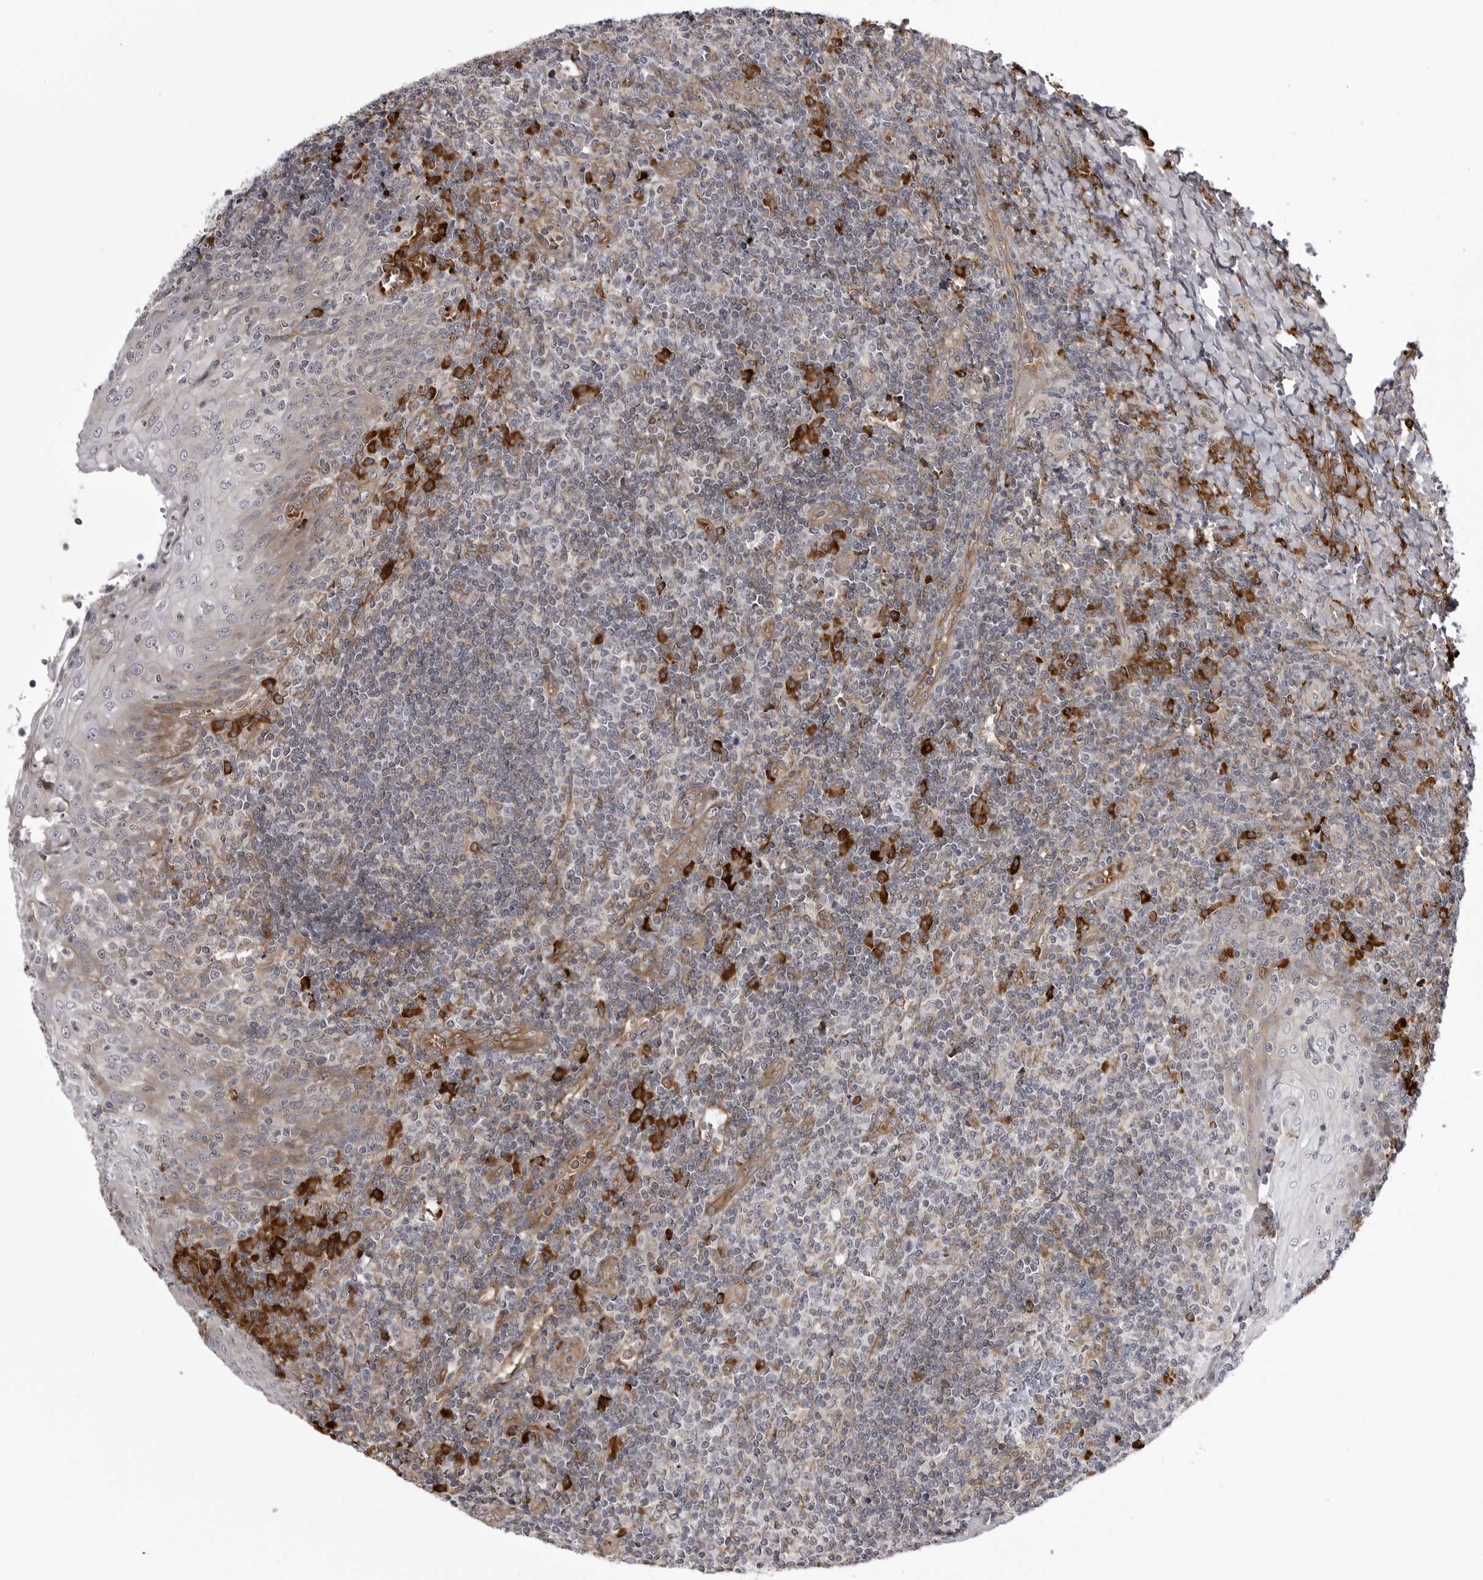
{"staining": {"intensity": "strong", "quantity": "<25%", "location": "cytoplasmic/membranous"}, "tissue": "tonsil", "cell_type": "Germinal center cells", "image_type": "normal", "snomed": [{"axis": "morphology", "description": "Normal tissue, NOS"}, {"axis": "topography", "description": "Tonsil"}], "caption": "Germinal center cells show strong cytoplasmic/membranous positivity in about <25% of cells in benign tonsil. The staining was performed using DAB, with brown indicating positive protein expression. Nuclei are stained blue with hematoxylin.", "gene": "ARL5A", "patient": {"sex": "female", "age": 19}}